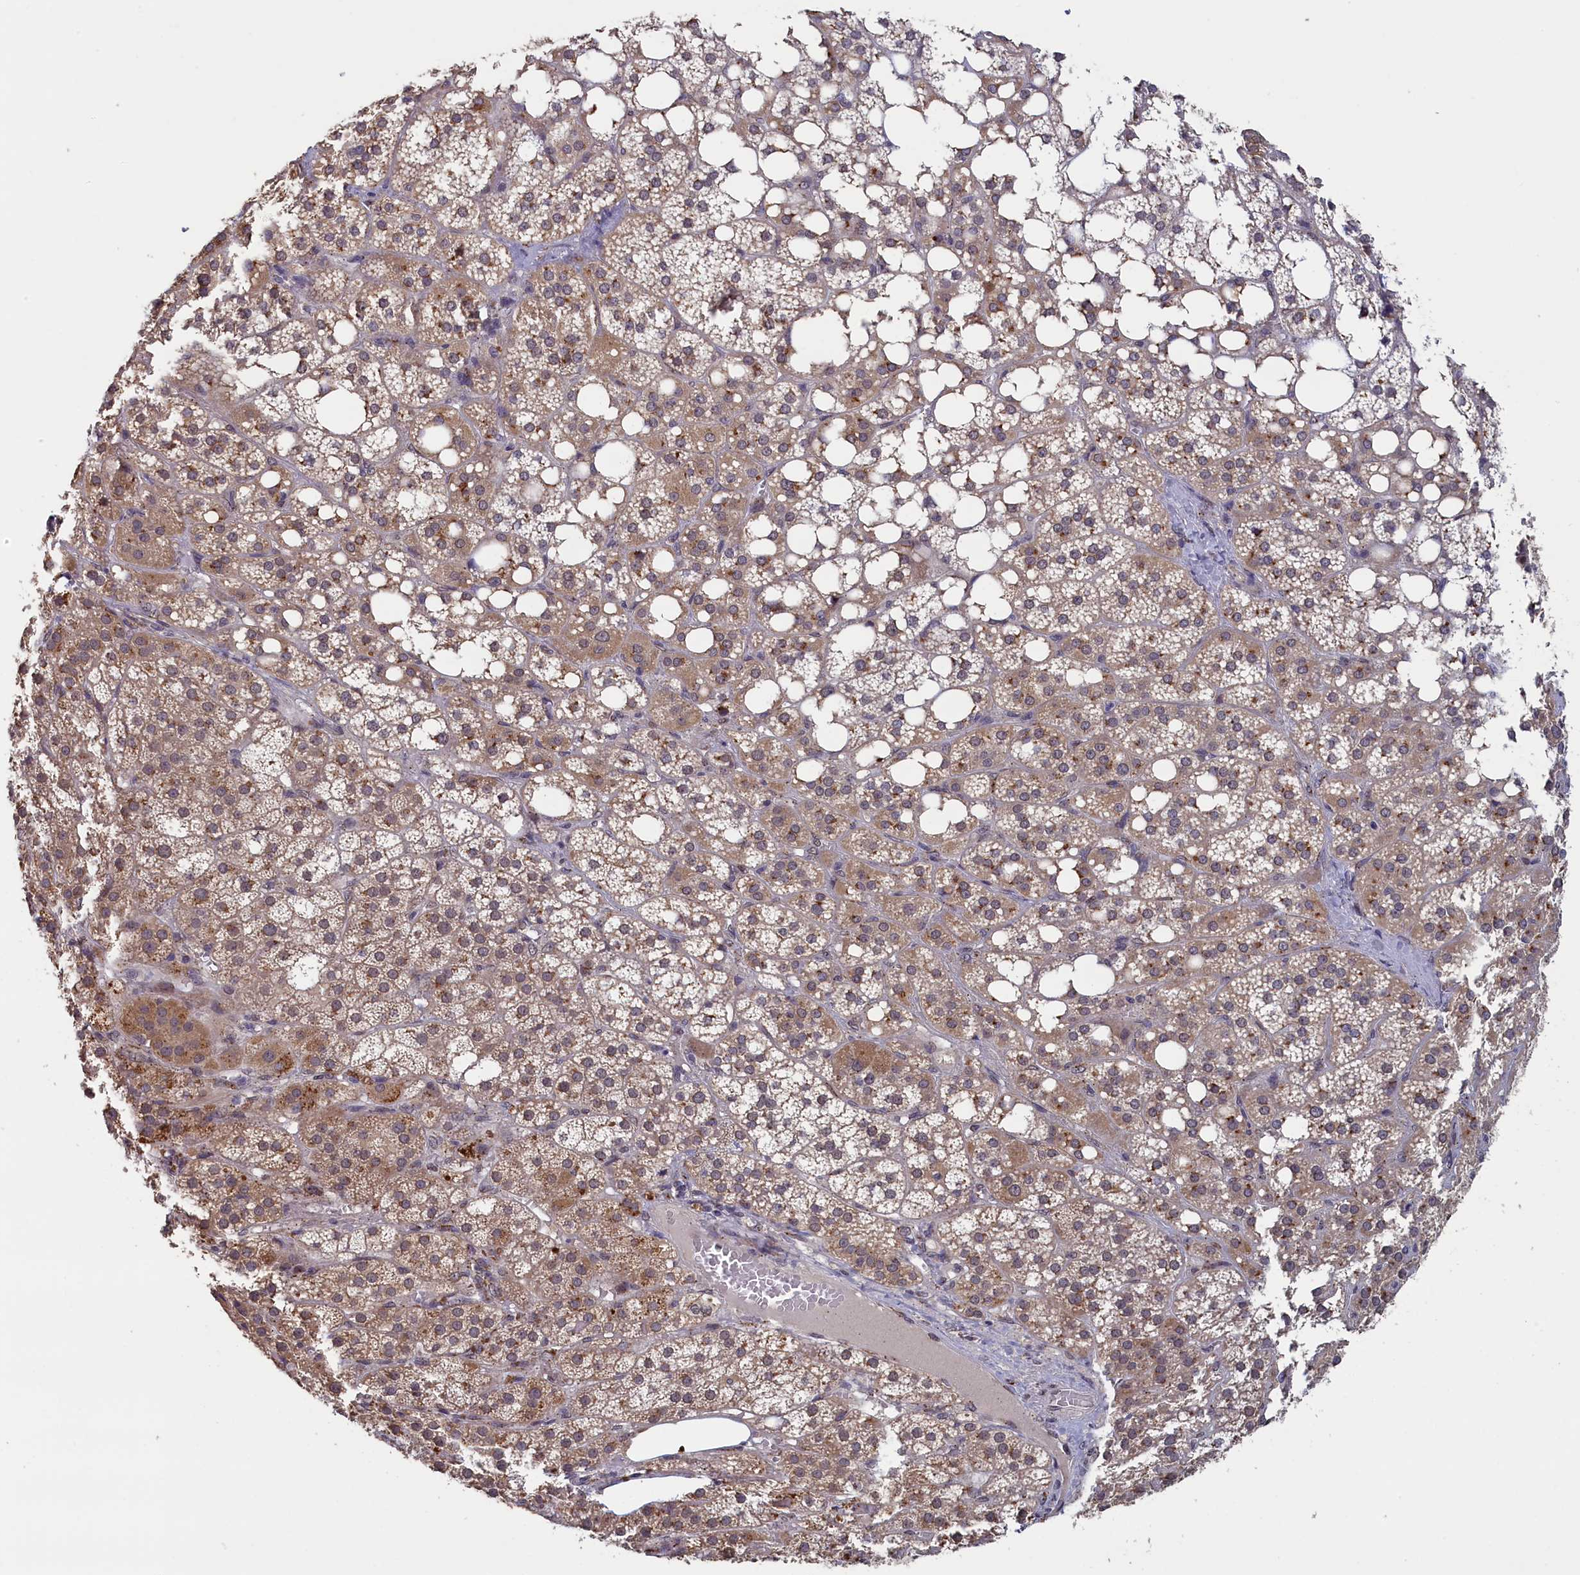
{"staining": {"intensity": "moderate", "quantity": ">75%", "location": "cytoplasmic/membranous"}, "tissue": "adrenal gland", "cell_type": "Glandular cells", "image_type": "normal", "snomed": [{"axis": "morphology", "description": "Normal tissue, NOS"}, {"axis": "topography", "description": "Adrenal gland"}], "caption": "Unremarkable adrenal gland was stained to show a protein in brown. There is medium levels of moderate cytoplasmic/membranous staining in approximately >75% of glandular cells. (DAB (3,3'-diaminobenzidine) = brown stain, brightfield microscopy at high magnification).", "gene": "PIGQ", "patient": {"sex": "female", "age": 59}}